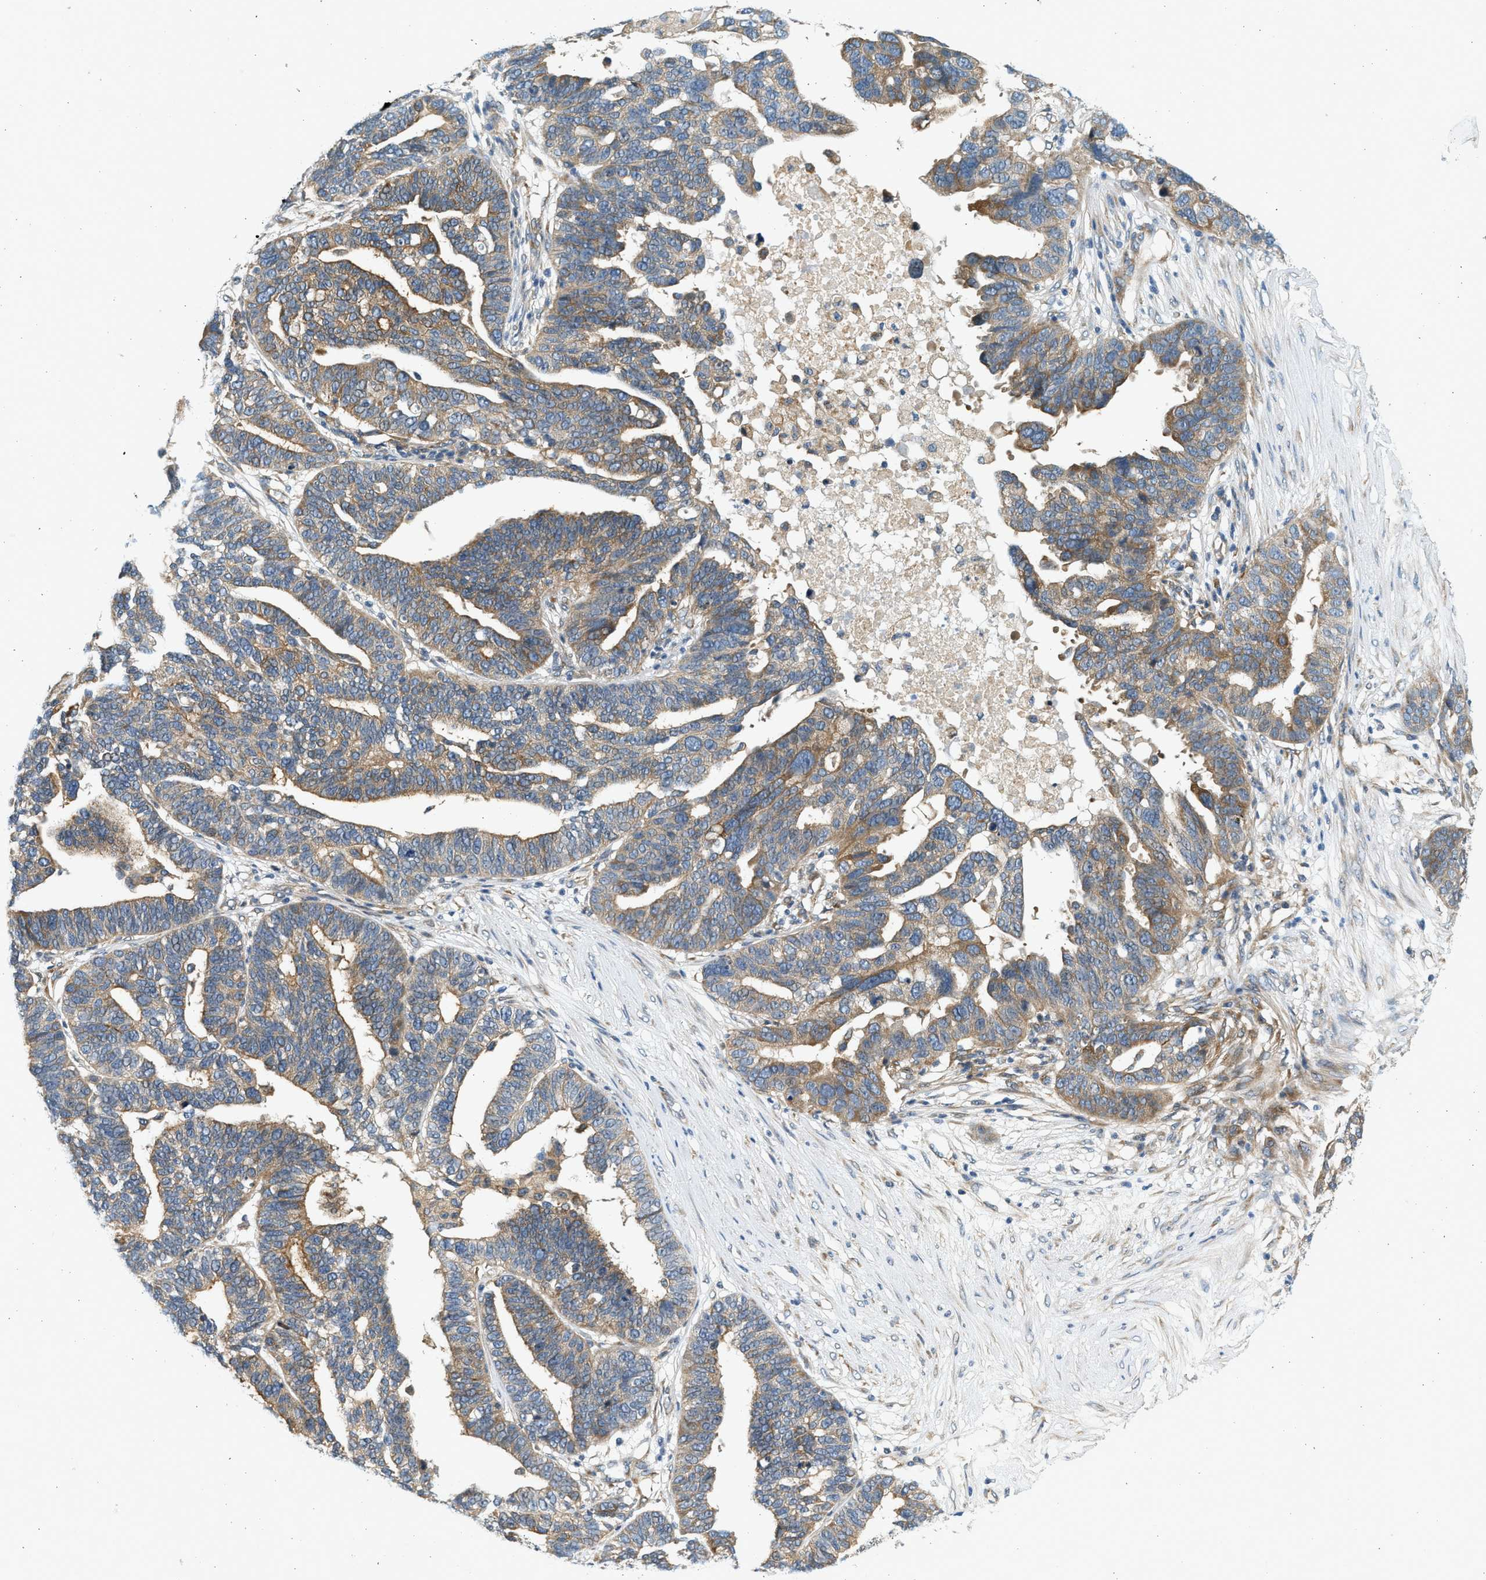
{"staining": {"intensity": "moderate", "quantity": "25%-75%", "location": "cytoplasmic/membranous"}, "tissue": "ovarian cancer", "cell_type": "Tumor cells", "image_type": "cancer", "snomed": [{"axis": "morphology", "description": "Cystadenocarcinoma, serous, NOS"}, {"axis": "topography", "description": "Ovary"}], "caption": "Serous cystadenocarcinoma (ovarian) stained with a protein marker demonstrates moderate staining in tumor cells.", "gene": "KDELR2", "patient": {"sex": "female", "age": 59}}